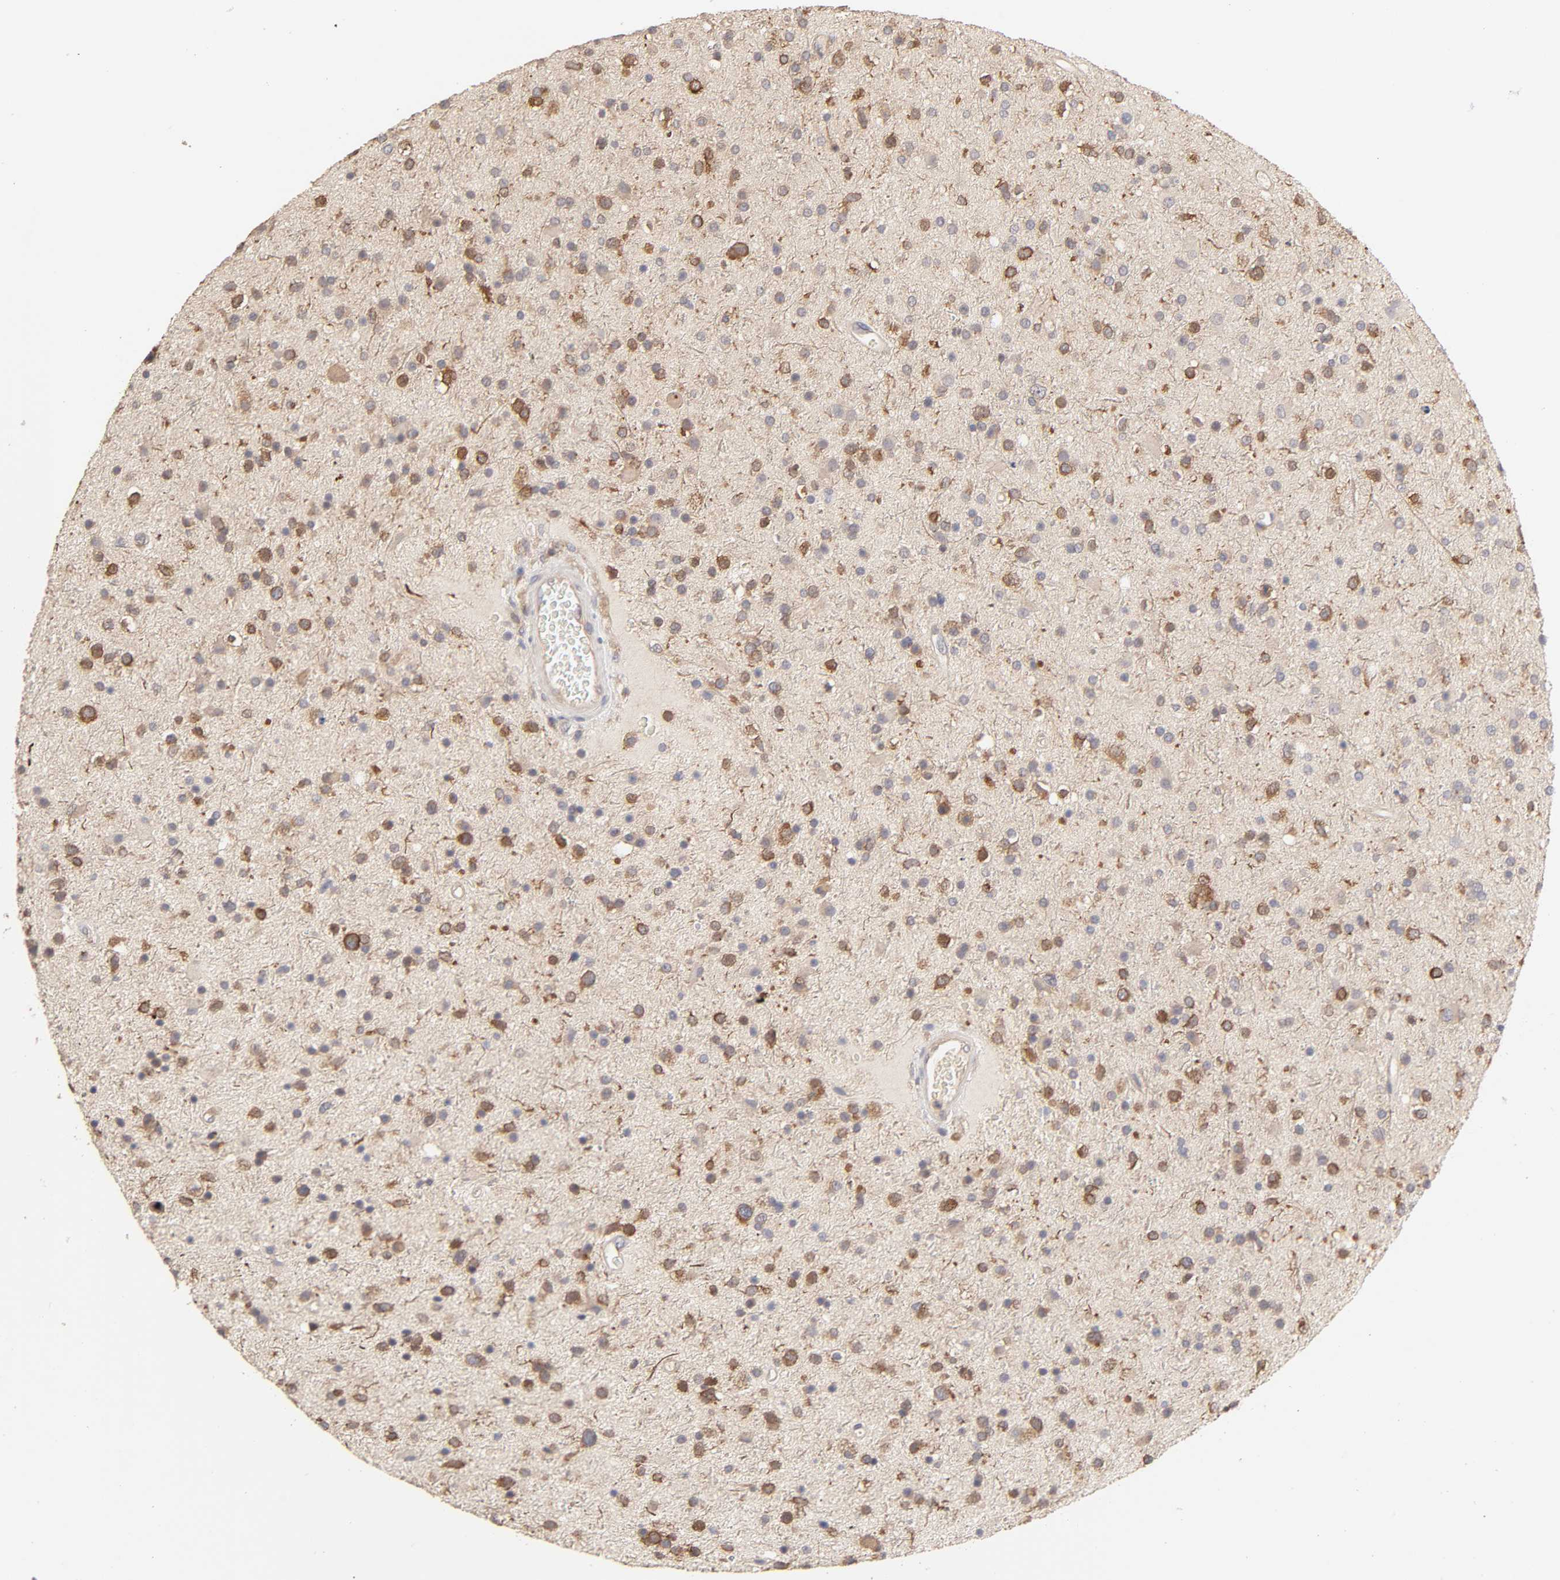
{"staining": {"intensity": "moderate", "quantity": "25%-75%", "location": "cytoplasmic/membranous"}, "tissue": "glioma", "cell_type": "Tumor cells", "image_type": "cancer", "snomed": [{"axis": "morphology", "description": "Glioma, malignant, High grade"}, {"axis": "topography", "description": "Brain"}], "caption": "IHC image of human malignant high-grade glioma stained for a protein (brown), which reveals medium levels of moderate cytoplasmic/membranous staining in about 25%-75% of tumor cells.", "gene": "AP1G2", "patient": {"sex": "male", "age": 33}}